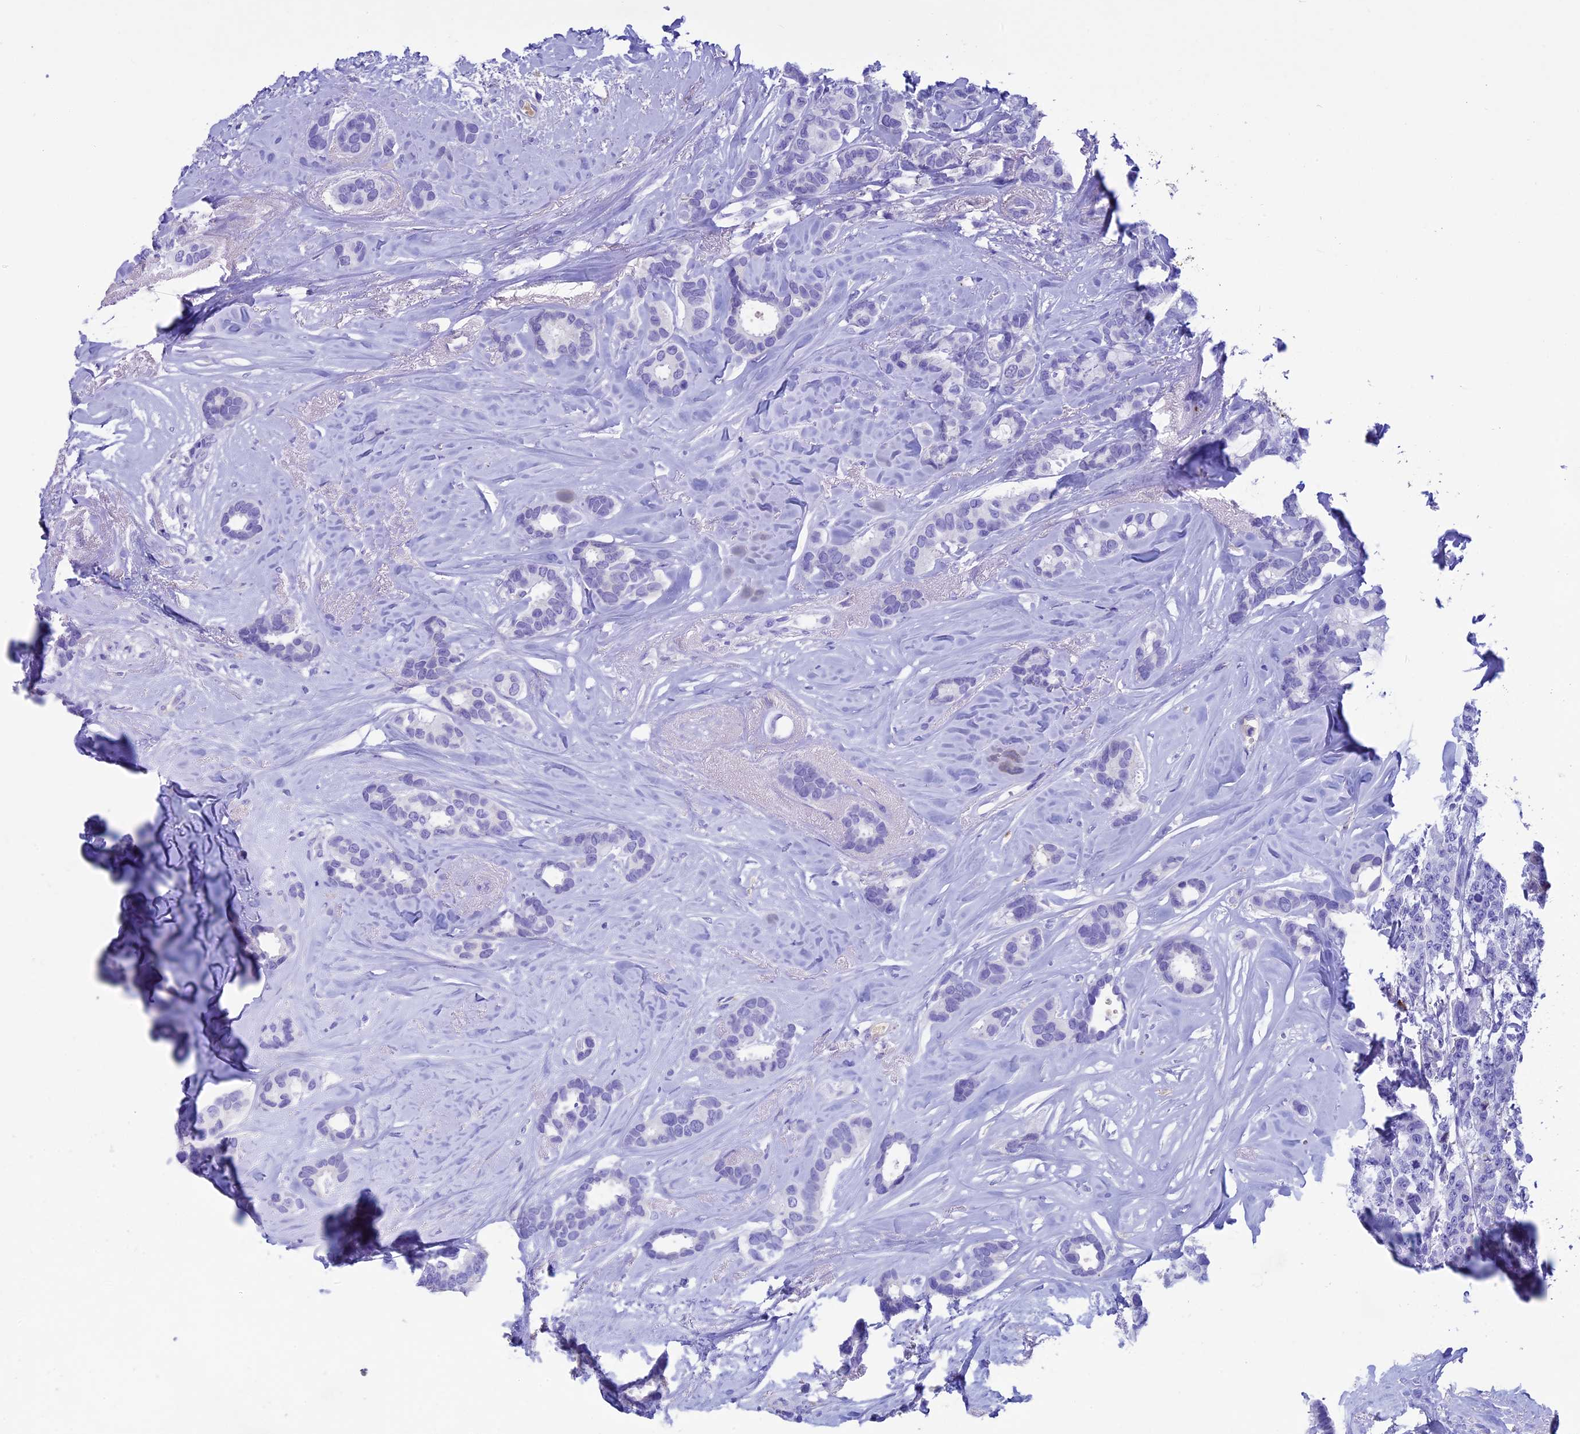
{"staining": {"intensity": "negative", "quantity": "none", "location": "none"}, "tissue": "breast cancer", "cell_type": "Tumor cells", "image_type": "cancer", "snomed": [{"axis": "morphology", "description": "Duct carcinoma"}, {"axis": "topography", "description": "Breast"}], "caption": "Protein analysis of breast invasive ductal carcinoma displays no significant staining in tumor cells. (Stains: DAB (3,3'-diaminobenzidine) IHC with hematoxylin counter stain, Microscopy: brightfield microscopy at high magnification).", "gene": "IGSF6", "patient": {"sex": "female", "age": 87}}